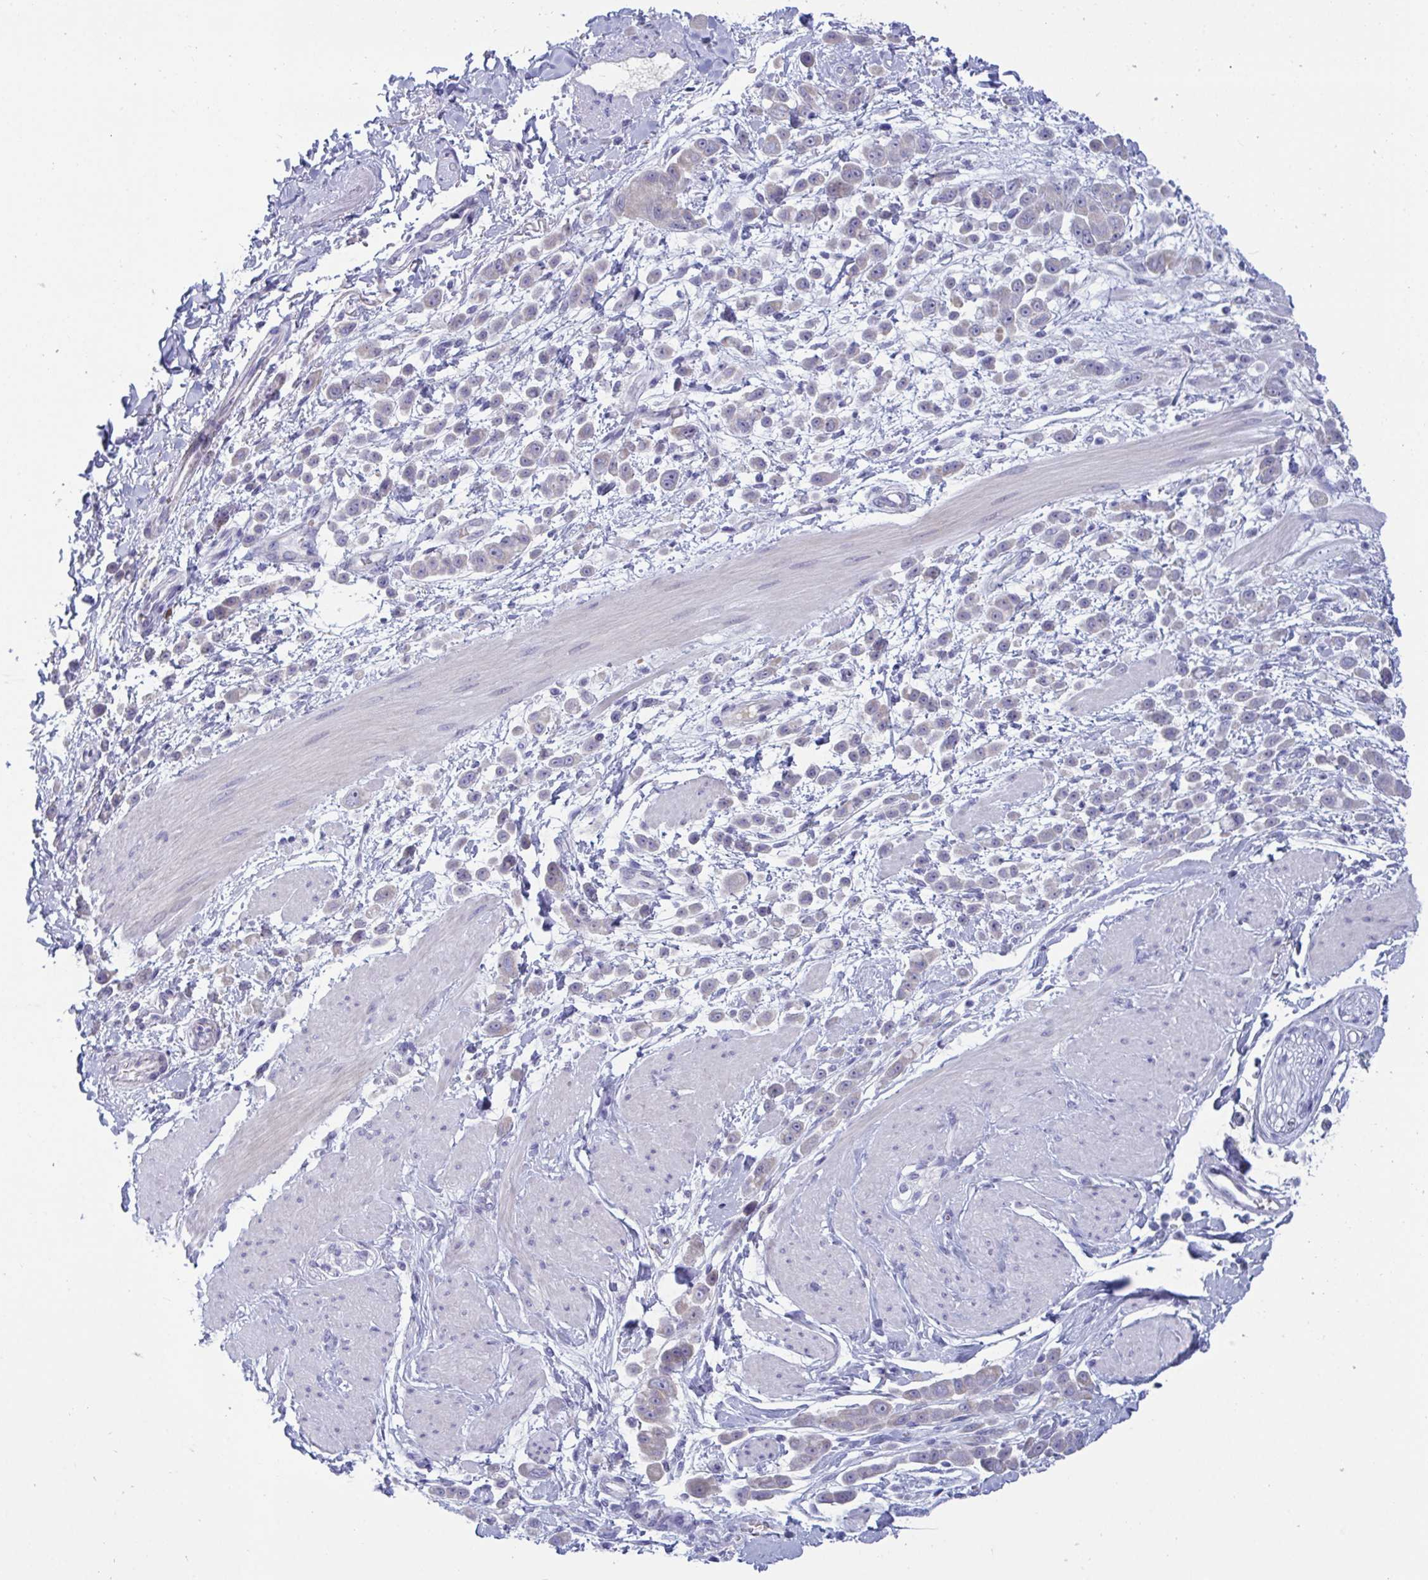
{"staining": {"intensity": "negative", "quantity": "none", "location": "none"}, "tissue": "pancreatic cancer", "cell_type": "Tumor cells", "image_type": "cancer", "snomed": [{"axis": "morphology", "description": "Normal tissue, NOS"}, {"axis": "morphology", "description": "Adenocarcinoma, NOS"}, {"axis": "topography", "description": "Pancreas"}], "caption": "This micrograph is of pancreatic cancer (adenocarcinoma) stained with IHC to label a protein in brown with the nuclei are counter-stained blue. There is no expression in tumor cells.", "gene": "TAS2R38", "patient": {"sex": "female", "age": 64}}